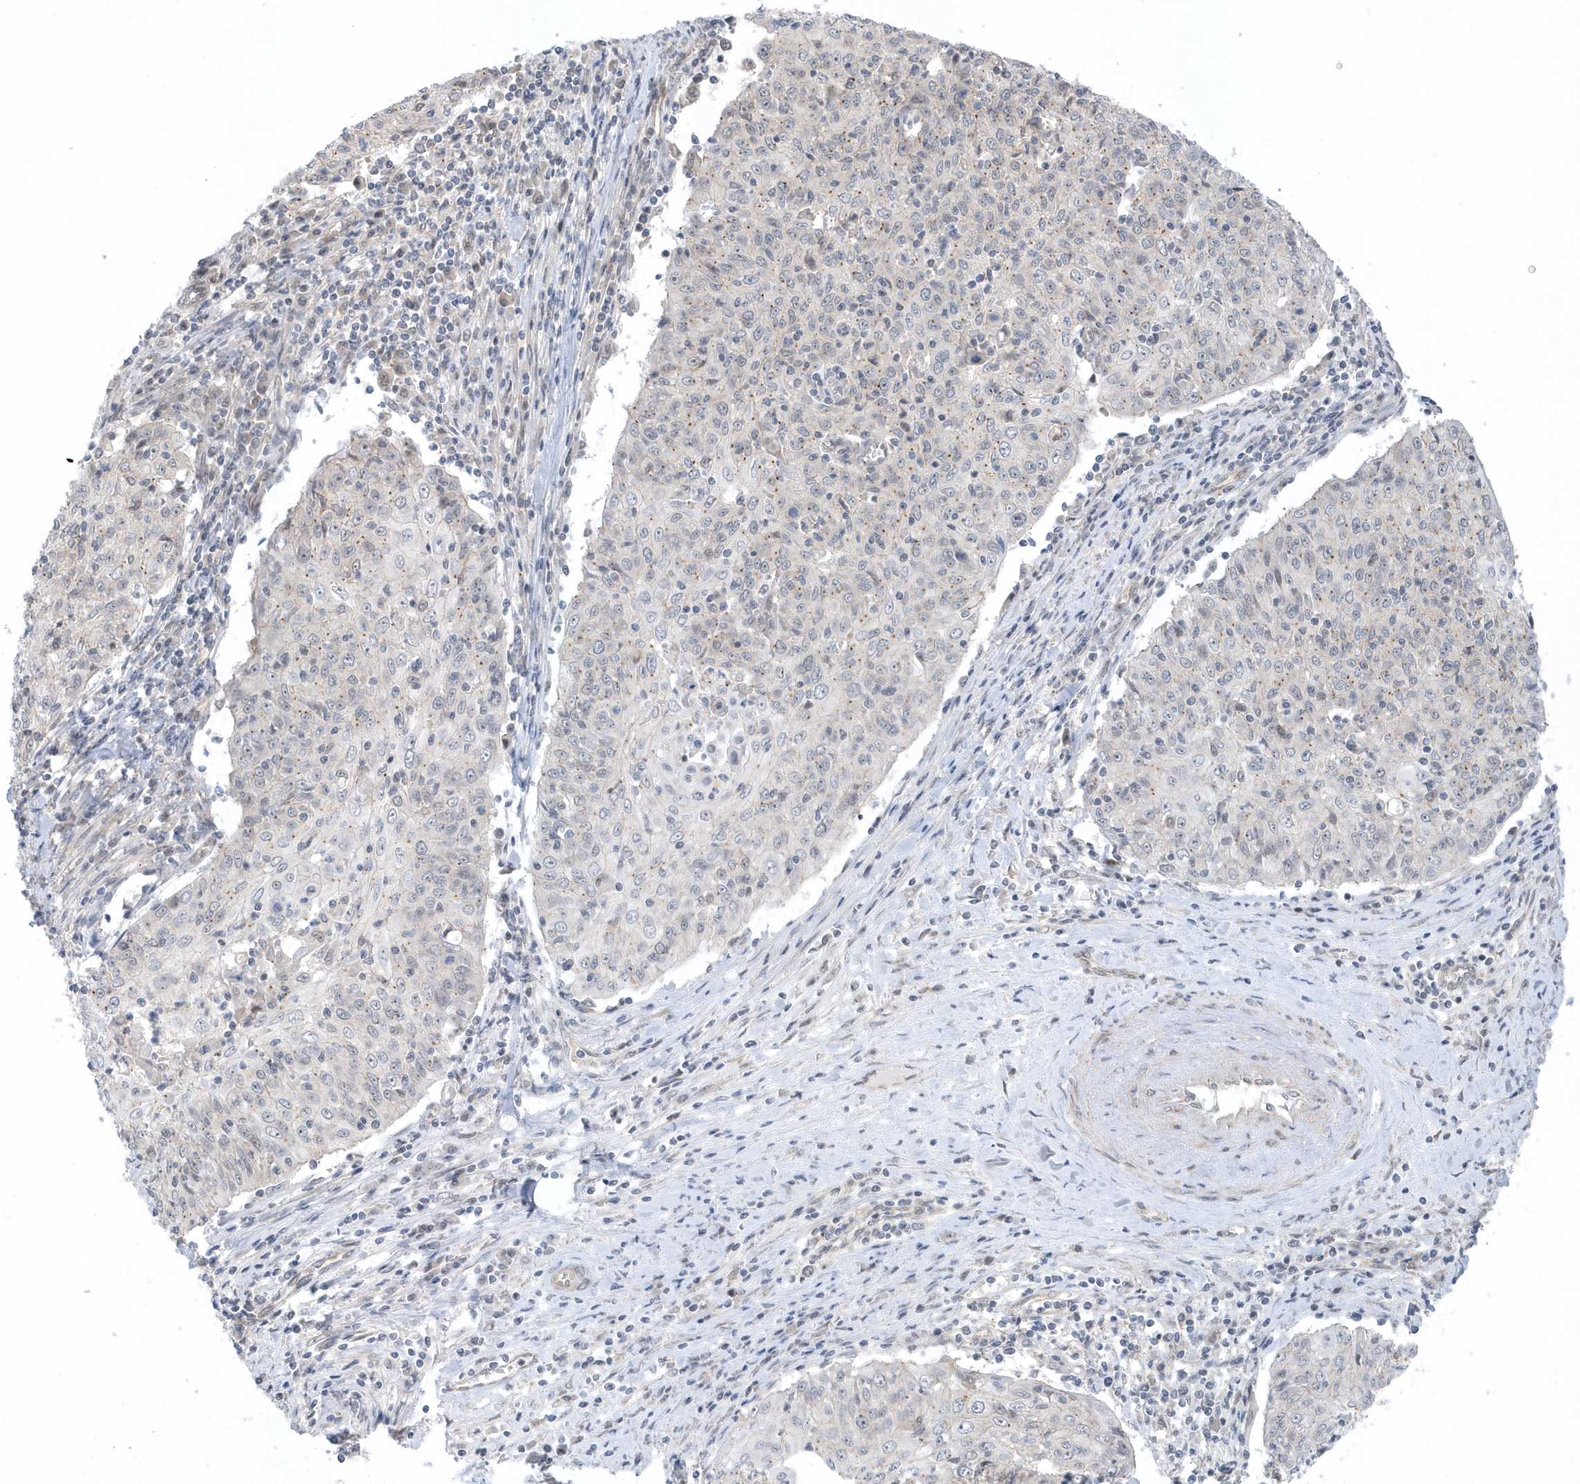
{"staining": {"intensity": "negative", "quantity": "none", "location": "none"}, "tissue": "cervical cancer", "cell_type": "Tumor cells", "image_type": "cancer", "snomed": [{"axis": "morphology", "description": "Squamous cell carcinoma, NOS"}, {"axis": "topography", "description": "Cervix"}], "caption": "There is no significant positivity in tumor cells of squamous cell carcinoma (cervical).", "gene": "USP53", "patient": {"sex": "female", "age": 48}}